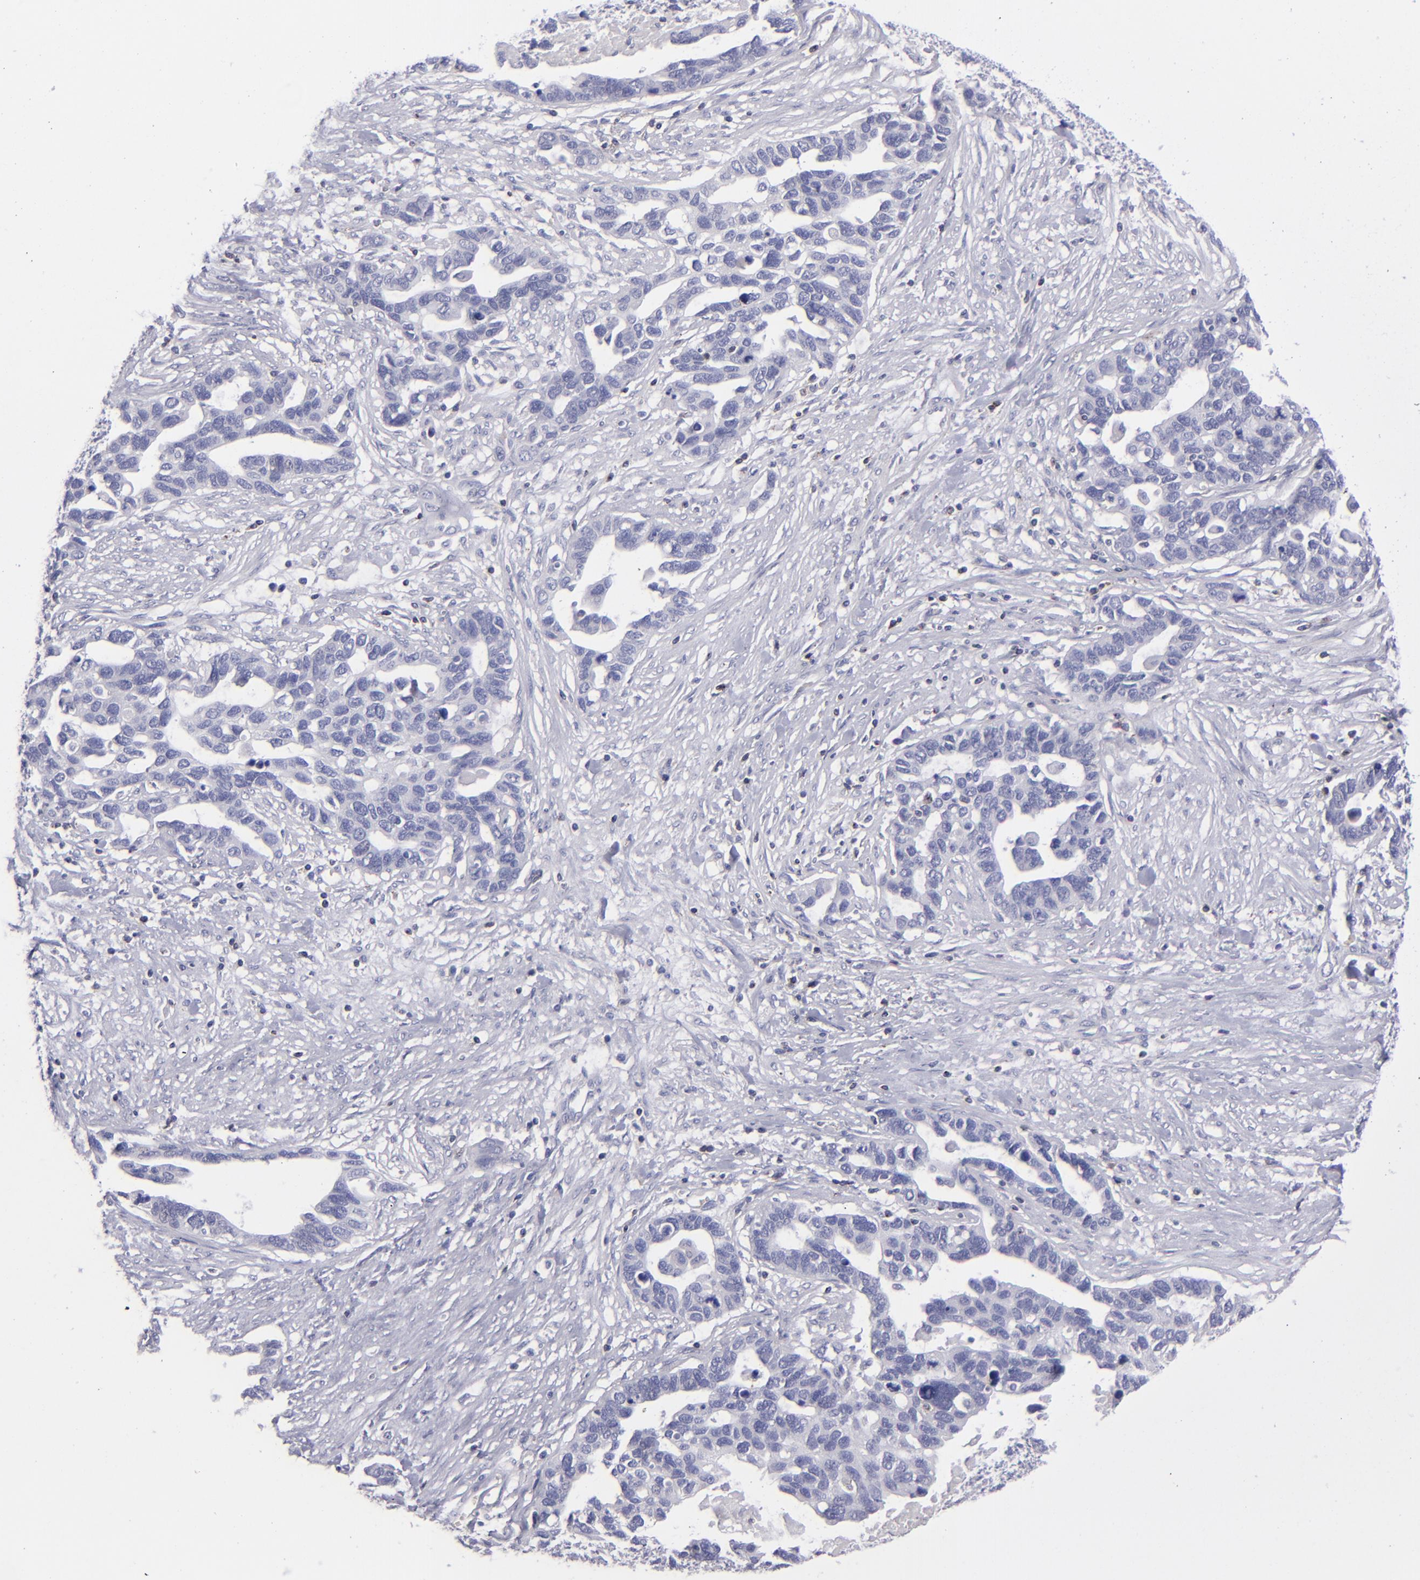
{"staining": {"intensity": "negative", "quantity": "none", "location": "none"}, "tissue": "ovarian cancer", "cell_type": "Tumor cells", "image_type": "cancer", "snomed": [{"axis": "morphology", "description": "Cystadenocarcinoma, serous, NOS"}, {"axis": "topography", "description": "Ovary"}], "caption": "Tumor cells show no significant staining in ovarian cancer.", "gene": "CD2", "patient": {"sex": "female", "age": 54}}